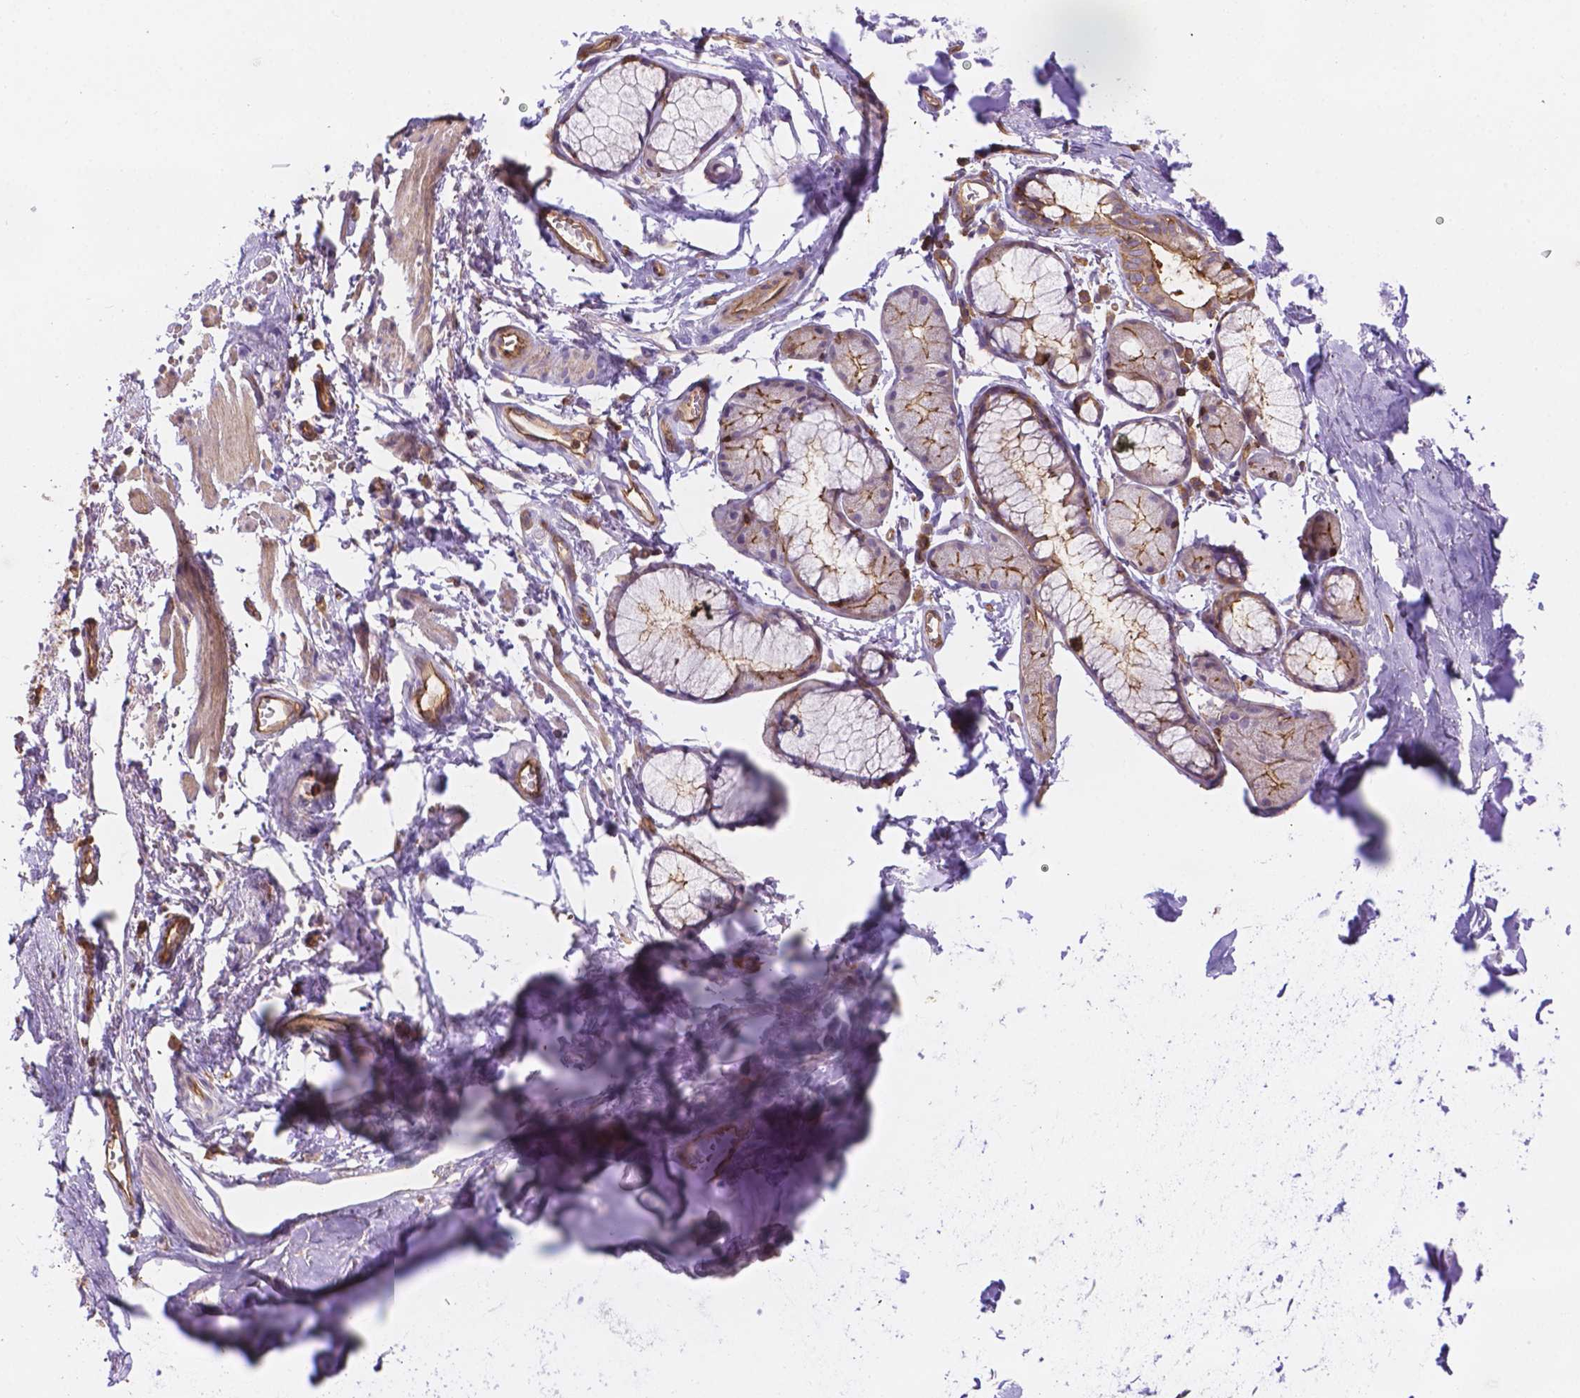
{"staining": {"intensity": "negative", "quantity": "none", "location": "none"}, "tissue": "soft tissue", "cell_type": "Chondrocytes", "image_type": "normal", "snomed": [{"axis": "morphology", "description": "Normal tissue, NOS"}, {"axis": "topography", "description": "Cartilage tissue"}, {"axis": "topography", "description": "Bronchus"}], "caption": "DAB (3,3'-diaminobenzidine) immunohistochemical staining of unremarkable soft tissue displays no significant staining in chondrocytes.", "gene": "DMWD", "patient": {"sex": "female", "age": 79}}